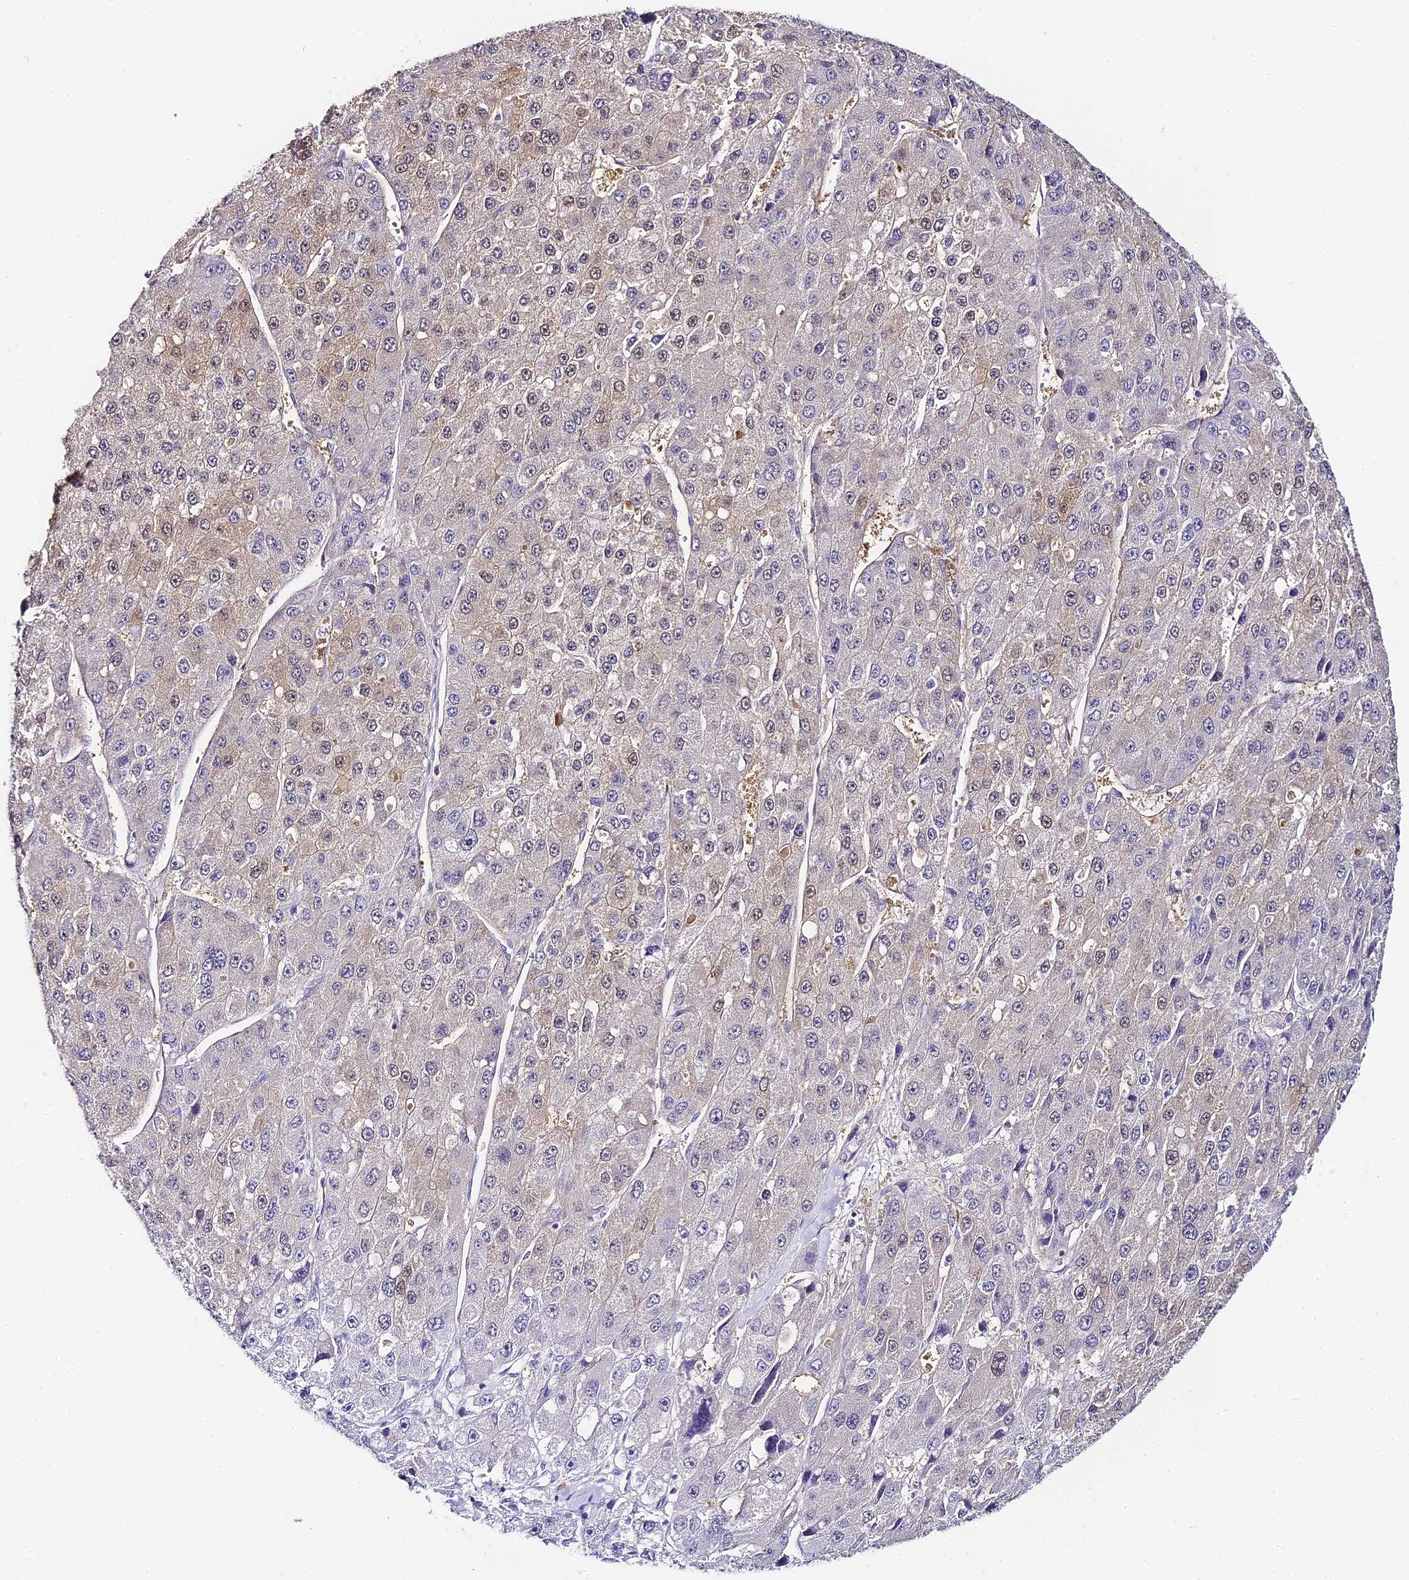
{"staining": {"intensity": "weak", "quantity": "<25%", "location": "cytoplasmic/membranous,nuclear"}, "tissue": "liver cancer", "cell_type": "Tumor cells", "image_type": "cancer", "snomed": [{"axis": "morphology", "description": "Carcinoma, Hepatocellular, NOS"}, {"axis": "topography", "description": "Liver"}], "caption": "A photomicrograph of human hepatocellular carcinoma (liver) is negative for staining in tumor cells.", "gene": "ABHD14A-ACY1", "patient": {"sex": "female", "age": 73}}